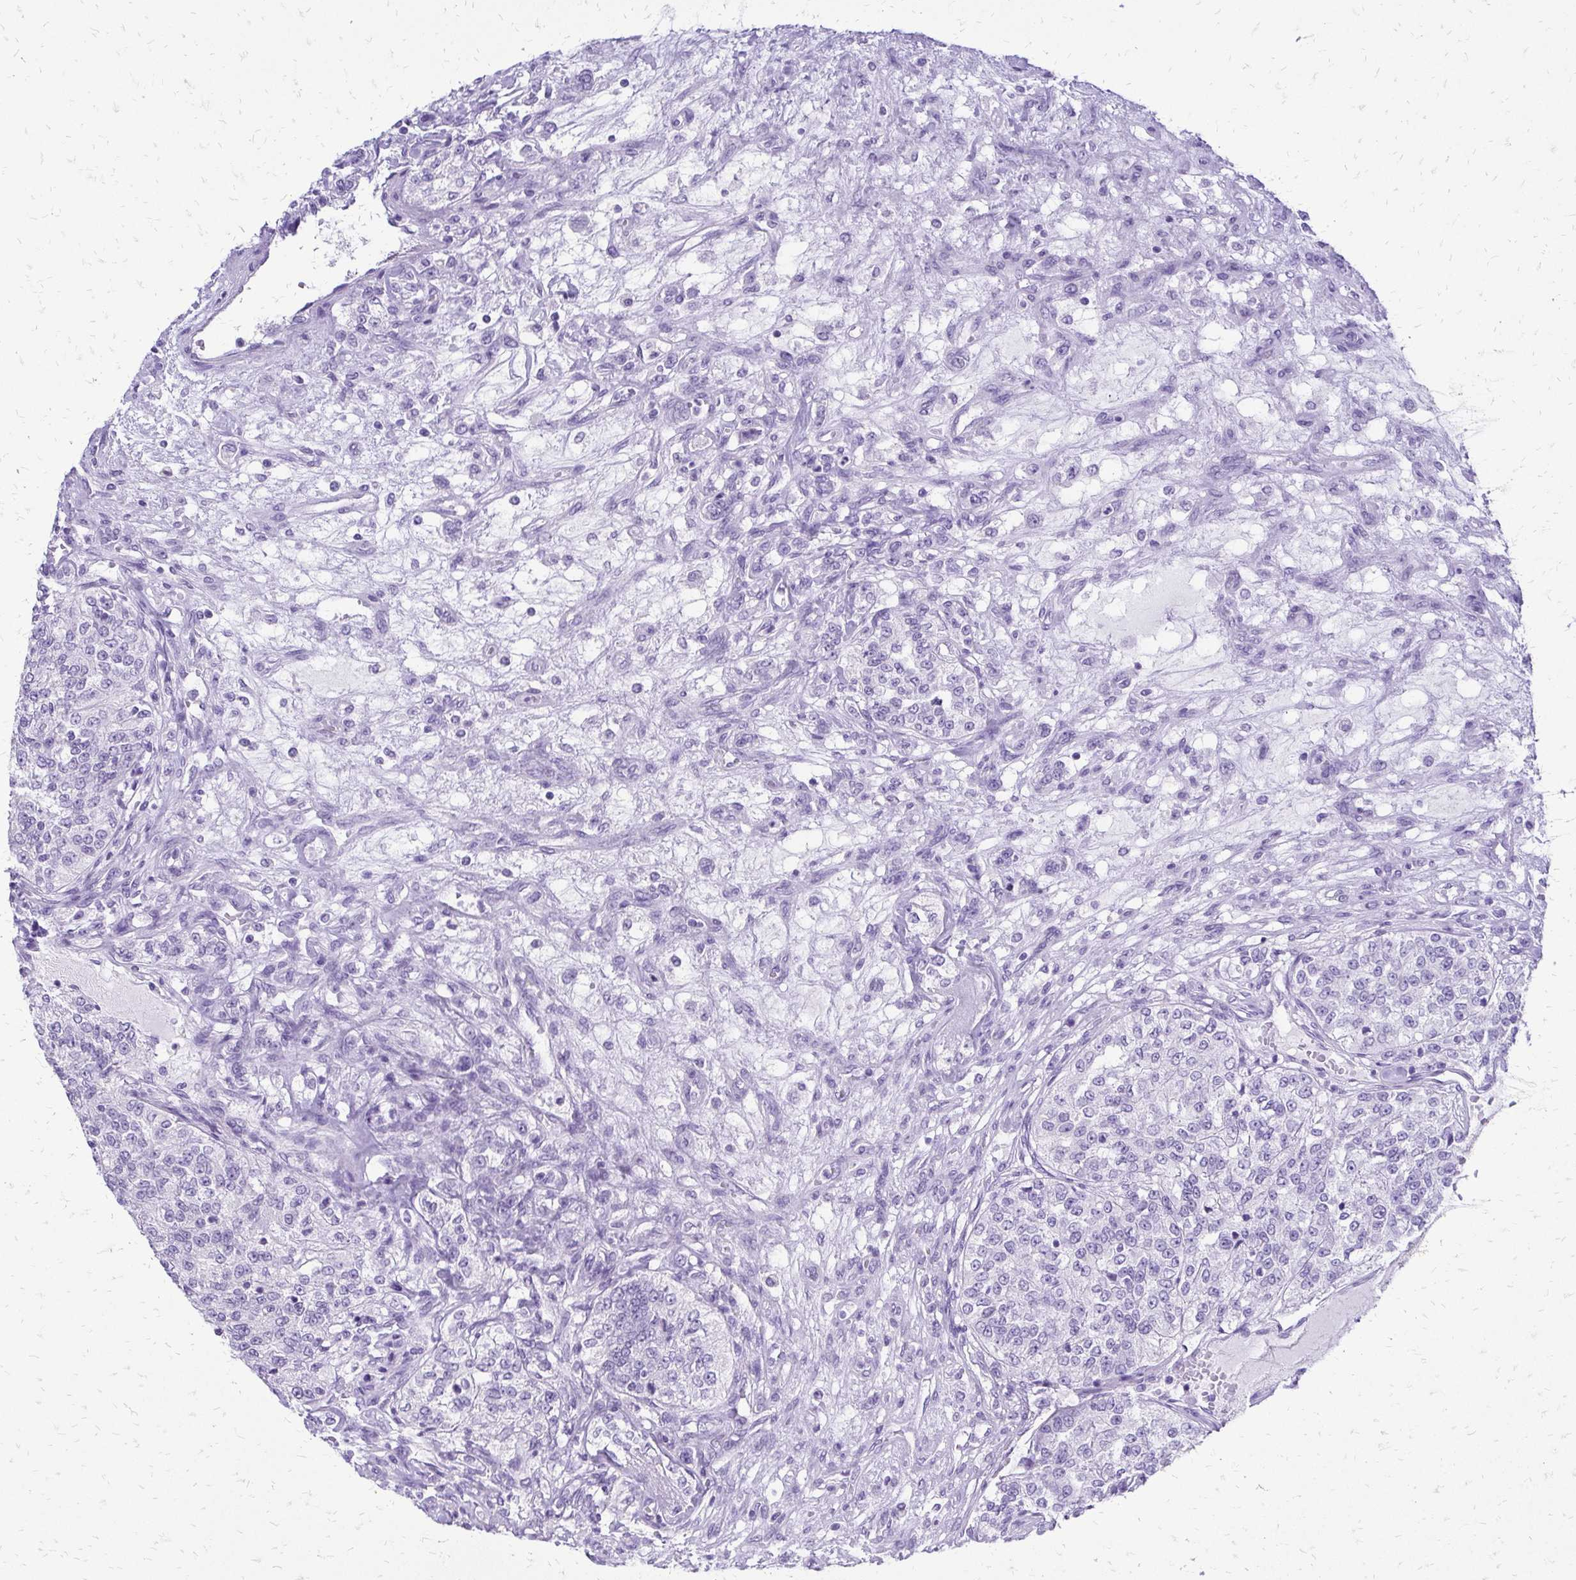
{"staining": {"intensity": "negative", "quantity": "none", "location": "none"}, "tissue": "renal cancer", "cell_type": "Tumor cells", "image_type": "cancer", "snomed": [{"axis": "morphology", "description": "Adenocarcinoma, NOS"}, {"axis": "topography", "description": "Kidney"}], "caption": "Immunohistochemical staining of human renal adenocarcinoma exhibits no significant positivity in tumor cells.", "gene": "SLC32A1", "patient": {"sex": "female", "age": 63}}